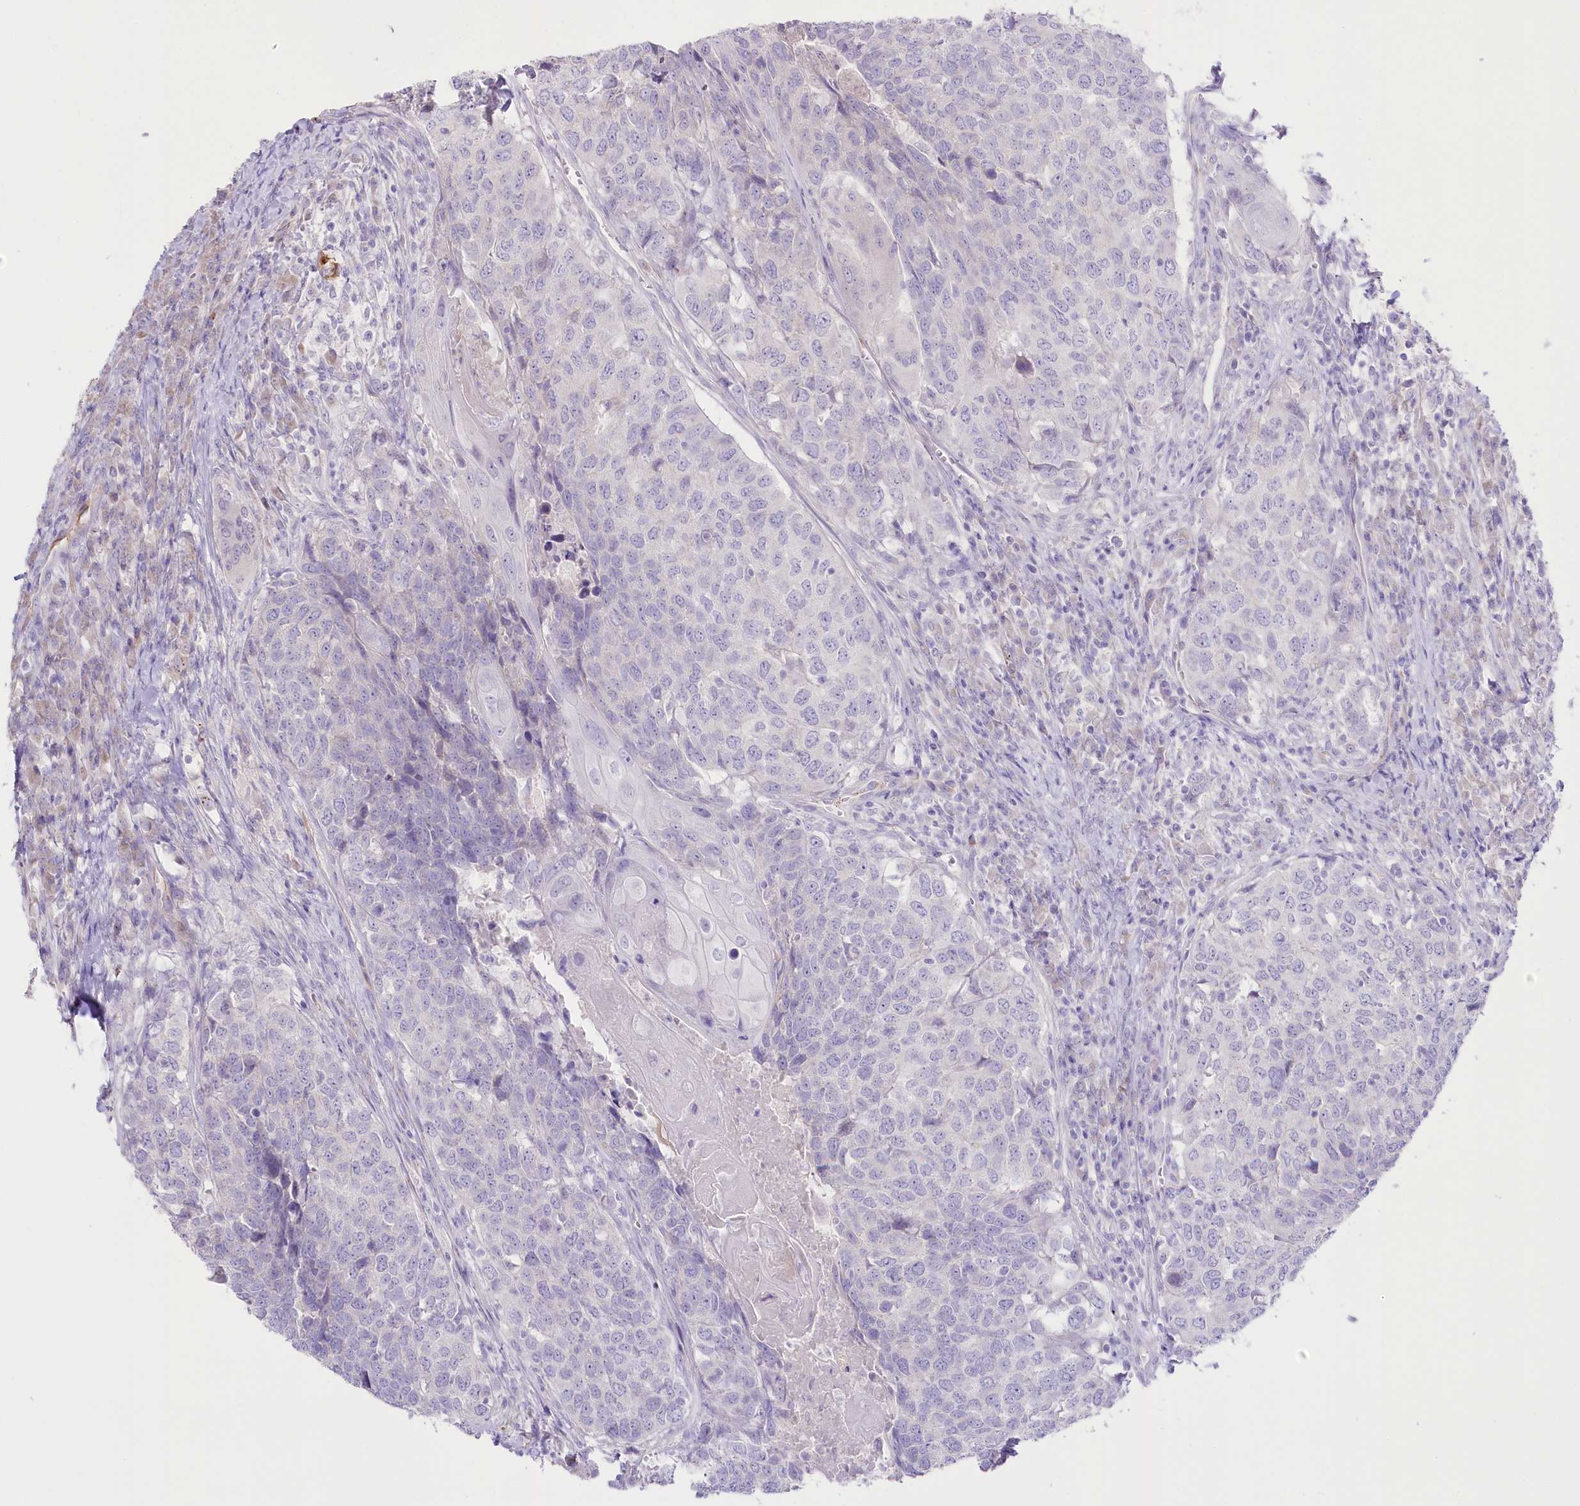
{"staining": {"intensity": "negative", "quantity": "none", "location": "none"}, "tissue": "head and neck cancer", "cell_type": "Tumor cells", "image_type": "cancer", "snomed": [{"axis": "morphology", "description": "Squamous cell carcinoma, NOS"}, {"axis": "topography", "description": "Head-Neck"}], "caption": "Histopathology image shows no significant protein positivity in tumor cells of squamous cell carcinoma (head and neck).", "gene": "SLC39A10", "patient": {"sex": "male", "age": 66}}